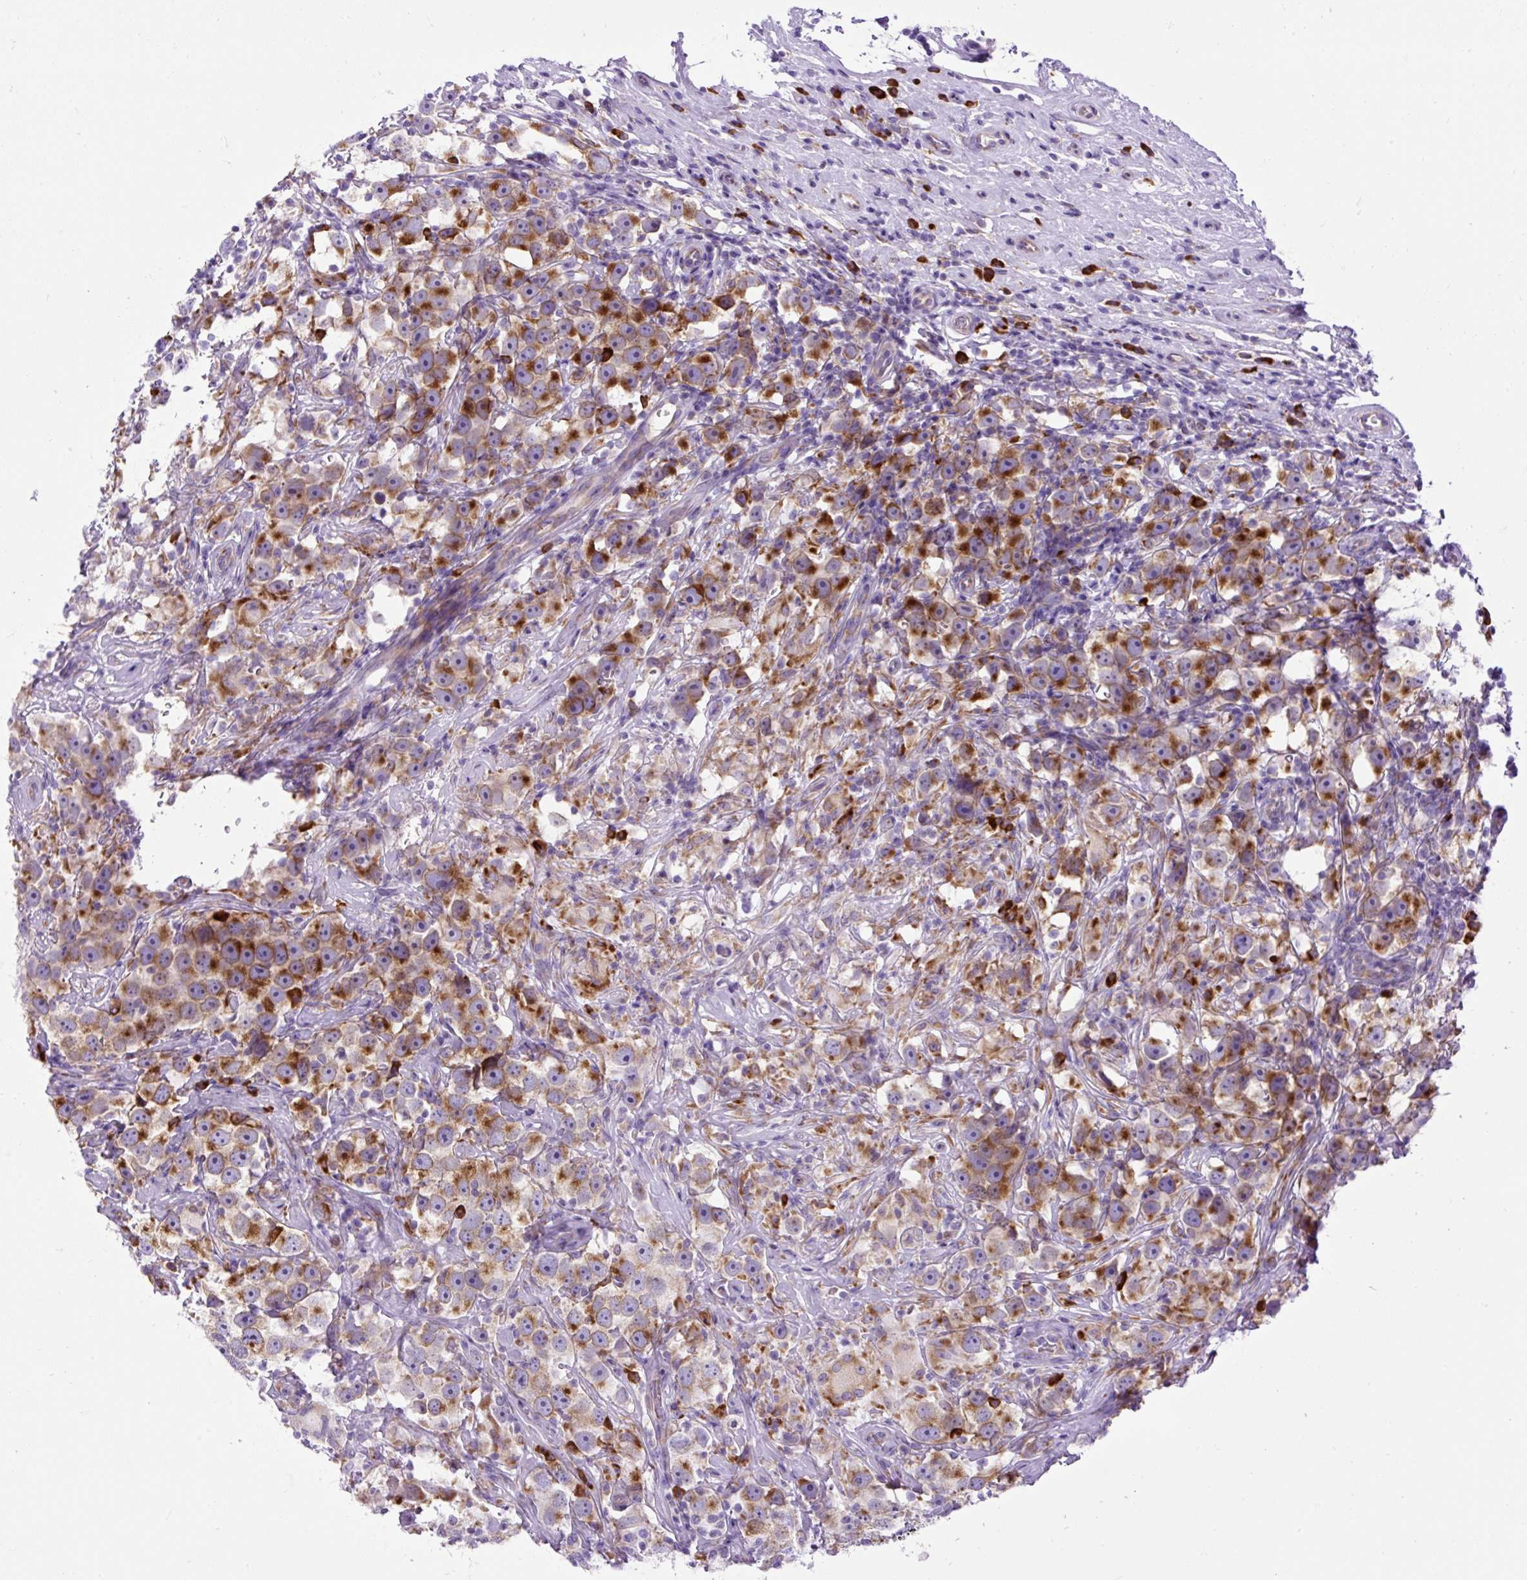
{"staining": {"intensity": "strong", "quantity": "25%-75%", "location": "cytoplasmic/membranous"}, "tissue": "testis cancer", "cell_type": "Tumor cells", "image_type": "cancer", "snomed": [{"axis": "morphology", "description": "Seminoma, NOS"}, {"axis": "topography", "description": "Testis"}], "caption": "High-power microscopy captured an IHC photomicrograph of seminoma (testis), revealing strong cytoplasmic/membranous expression in approximately 25%-75% of tumor cells.", "gene": "DDOST", "patient": {"sex": "male", "age": 49}}